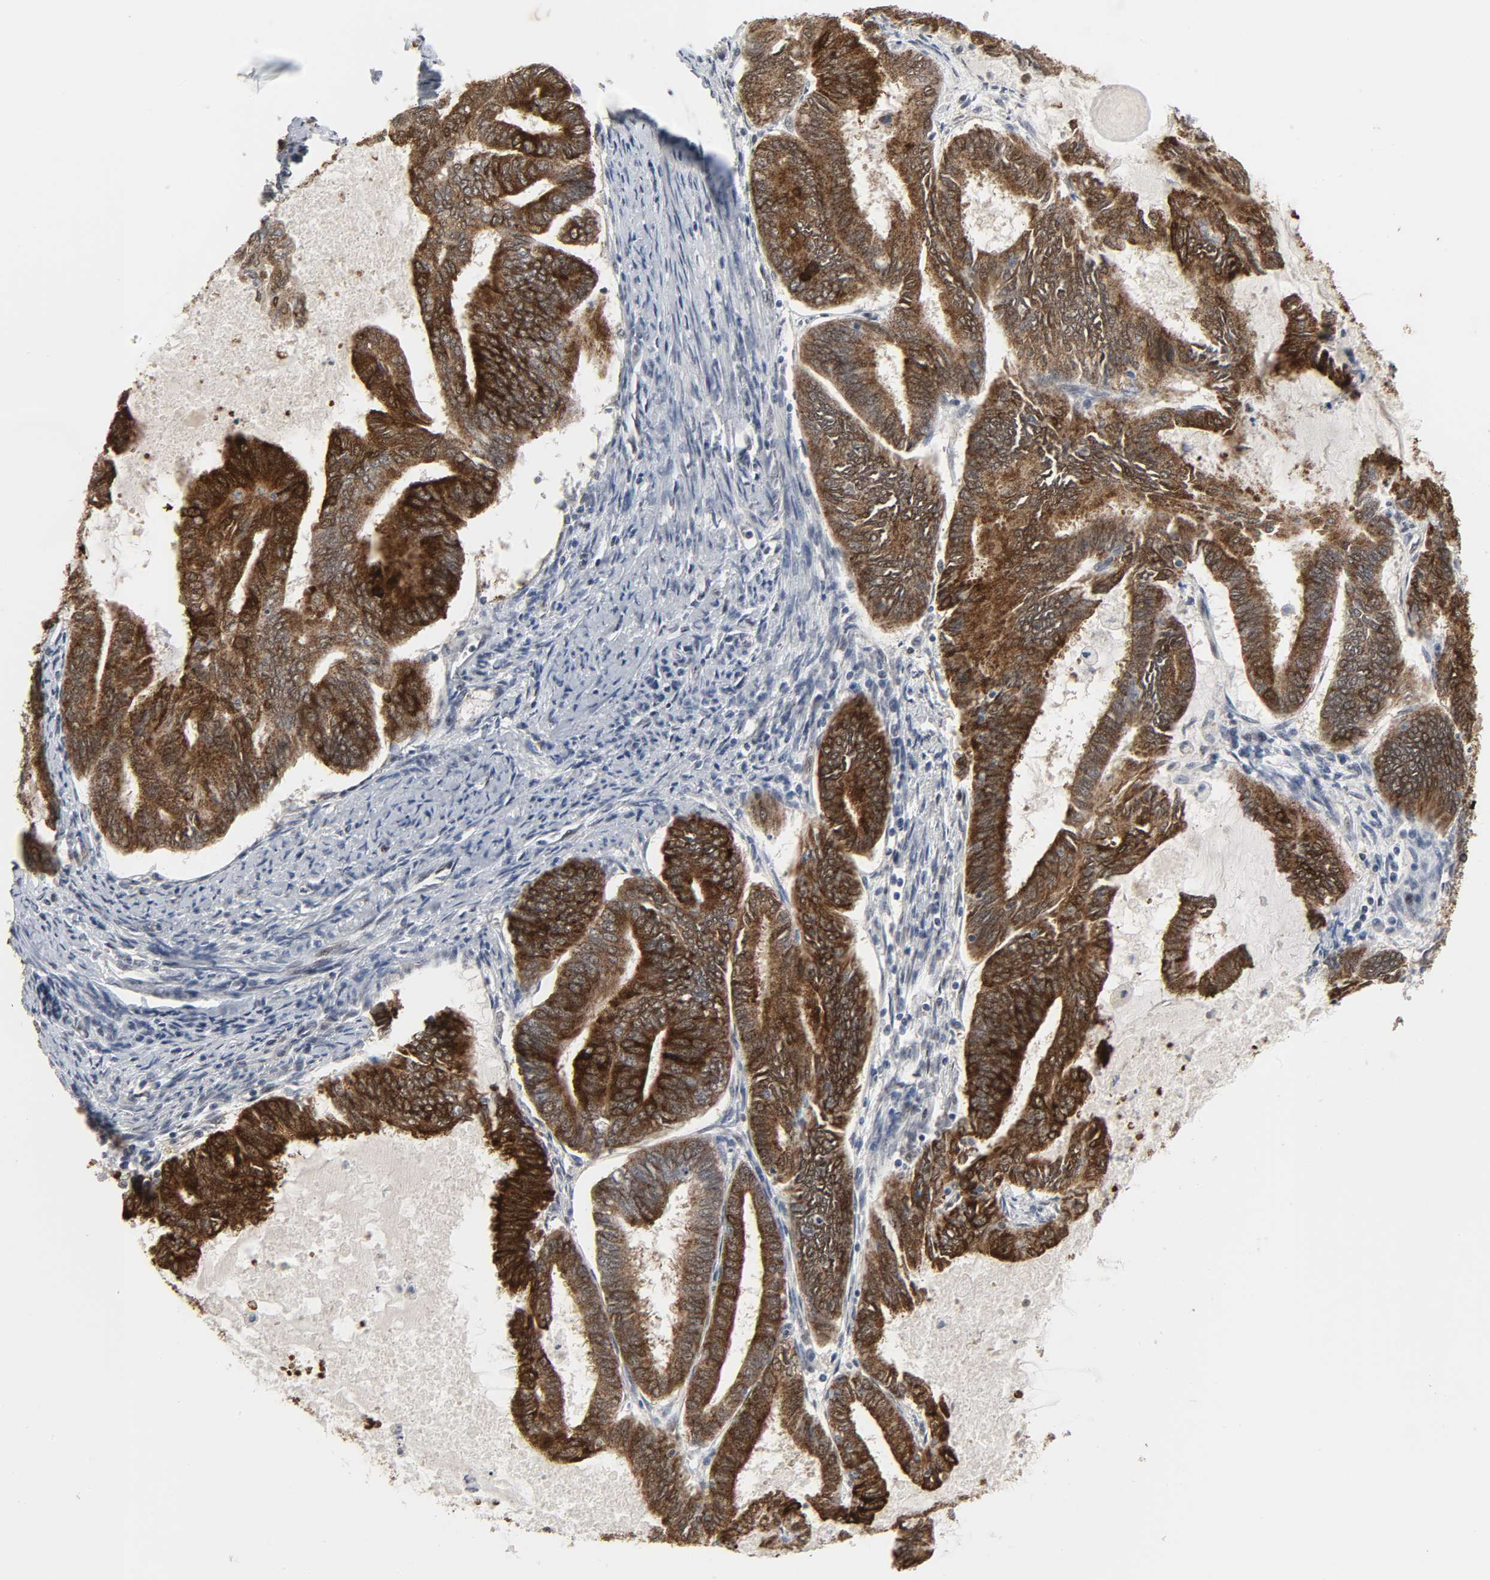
{"staining": {"intensity": "strong", "quantity": ">75%", "location": "cytoplasmic/membranous"}, "tissue": "endometrial cancer", "cell_type": "Tumor cells", "image_type": "cancer", "snomed": [{"axis": "morphology", "description": "Adenocarcinoma, NOS"}, {"axis": "topography", "description": "Endometrium"}], "caption": "A brown stain highlights strong cytoplasmic/membranous expression of a protein in endometrial adenocarcinoma tumor cells. The staining was performed using DAB (3,3'-diaminobenzidine) to visualize the protein expression in brown, while the nuclei were stained in blue with hematoxylin (Magnification: 20x).", "gene": "MUC1", "patient": {"sex": "female", "age": 86}}